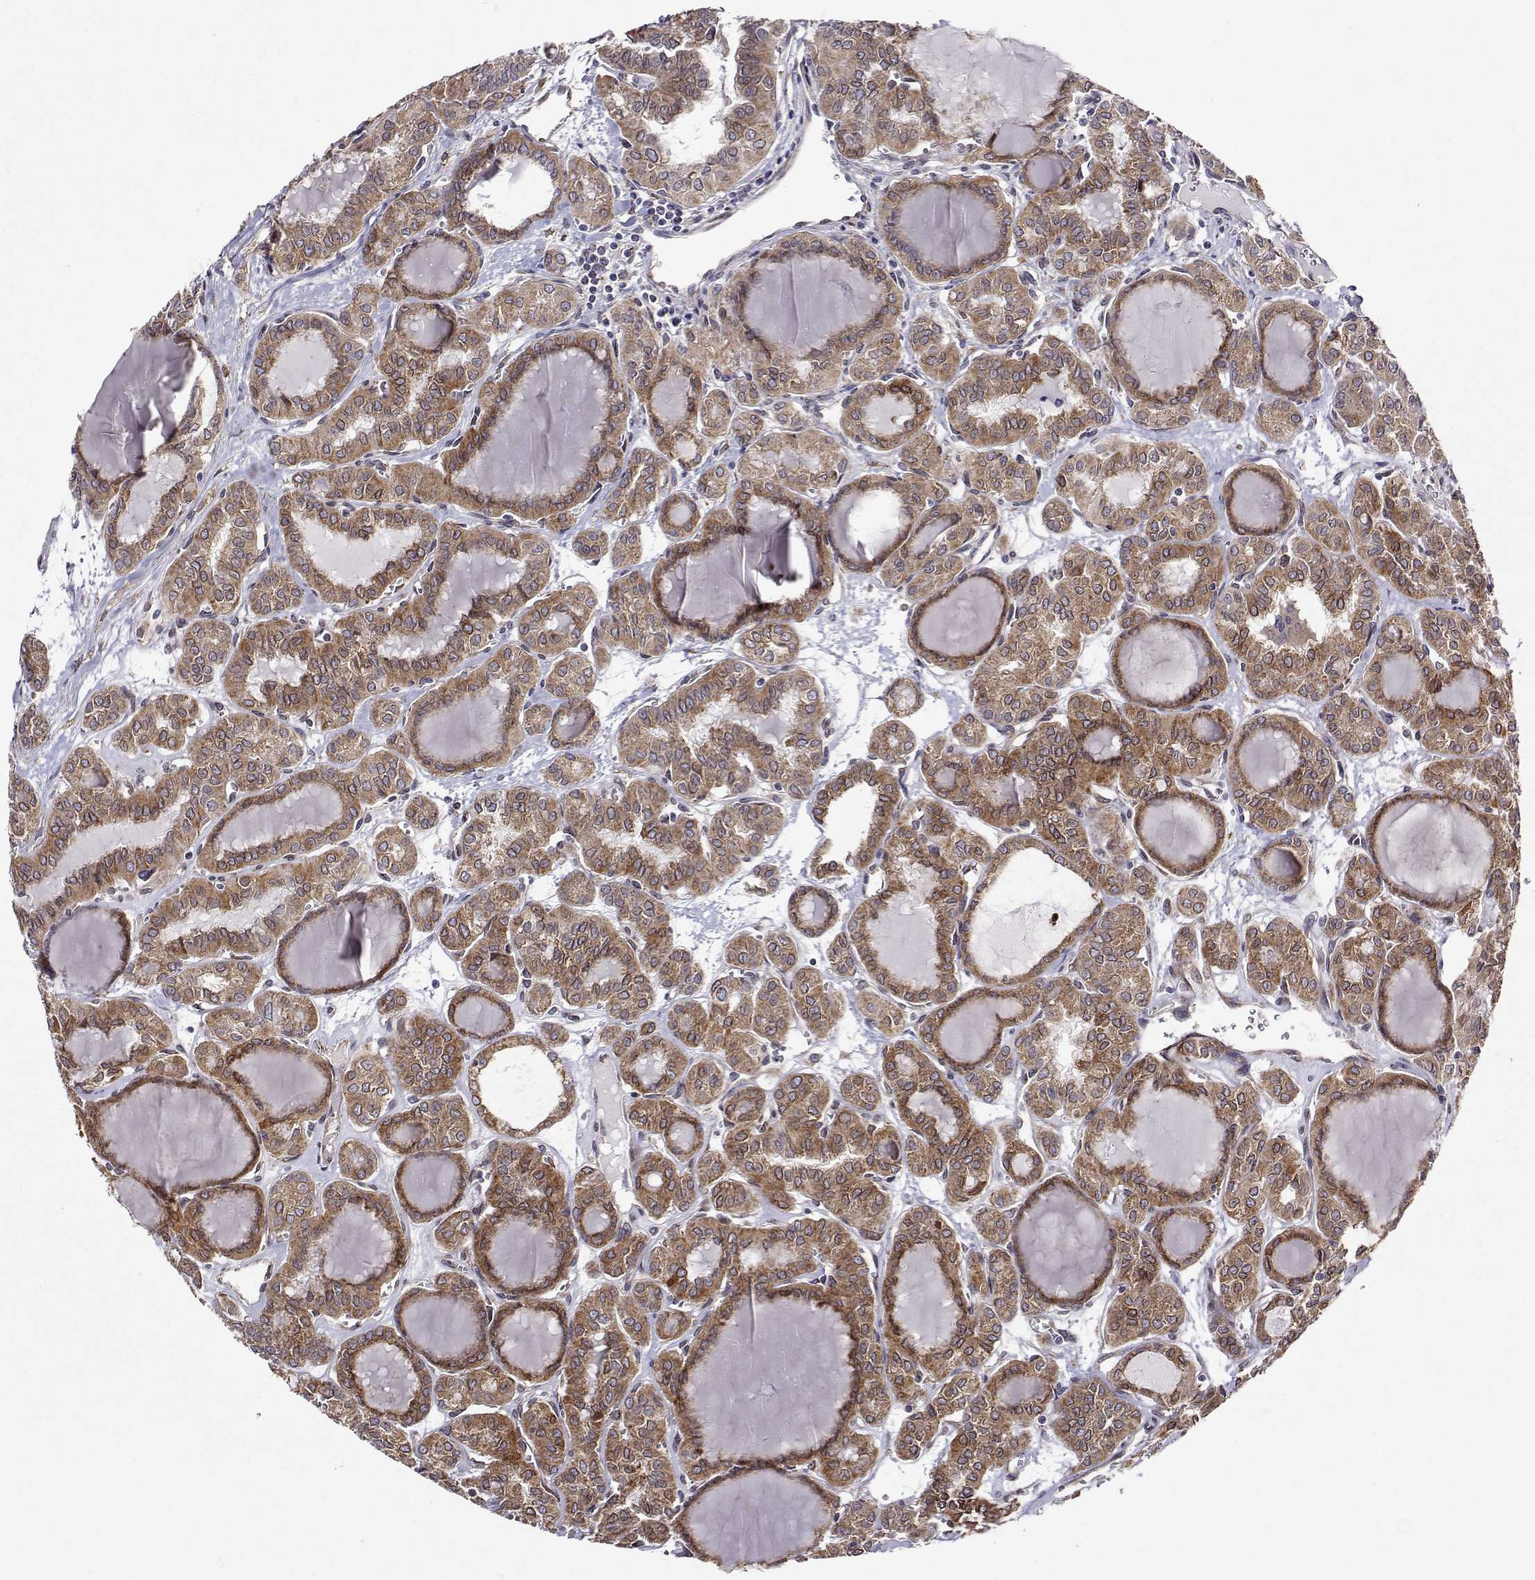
{"staining": {"intensity": "moderate", "quantity": ">75%", "location": "cytoplasmic/membranous"}, "tissue": "thyroid cancer", "cell_type": "Tumor cells", "image_type": "cancer", "snomed": [{"axis": "morphology", "description": "Papillary adenocarcinoma, NOS"}, {"axis": "topography", "description": "Thyroid gland"}], "caption": "Human thyroid cancer stained with a protein marker shows moderate staining in tumor cells.", "gene": "PGRMC2", "patient": {"sex": "female", "age": 41}}